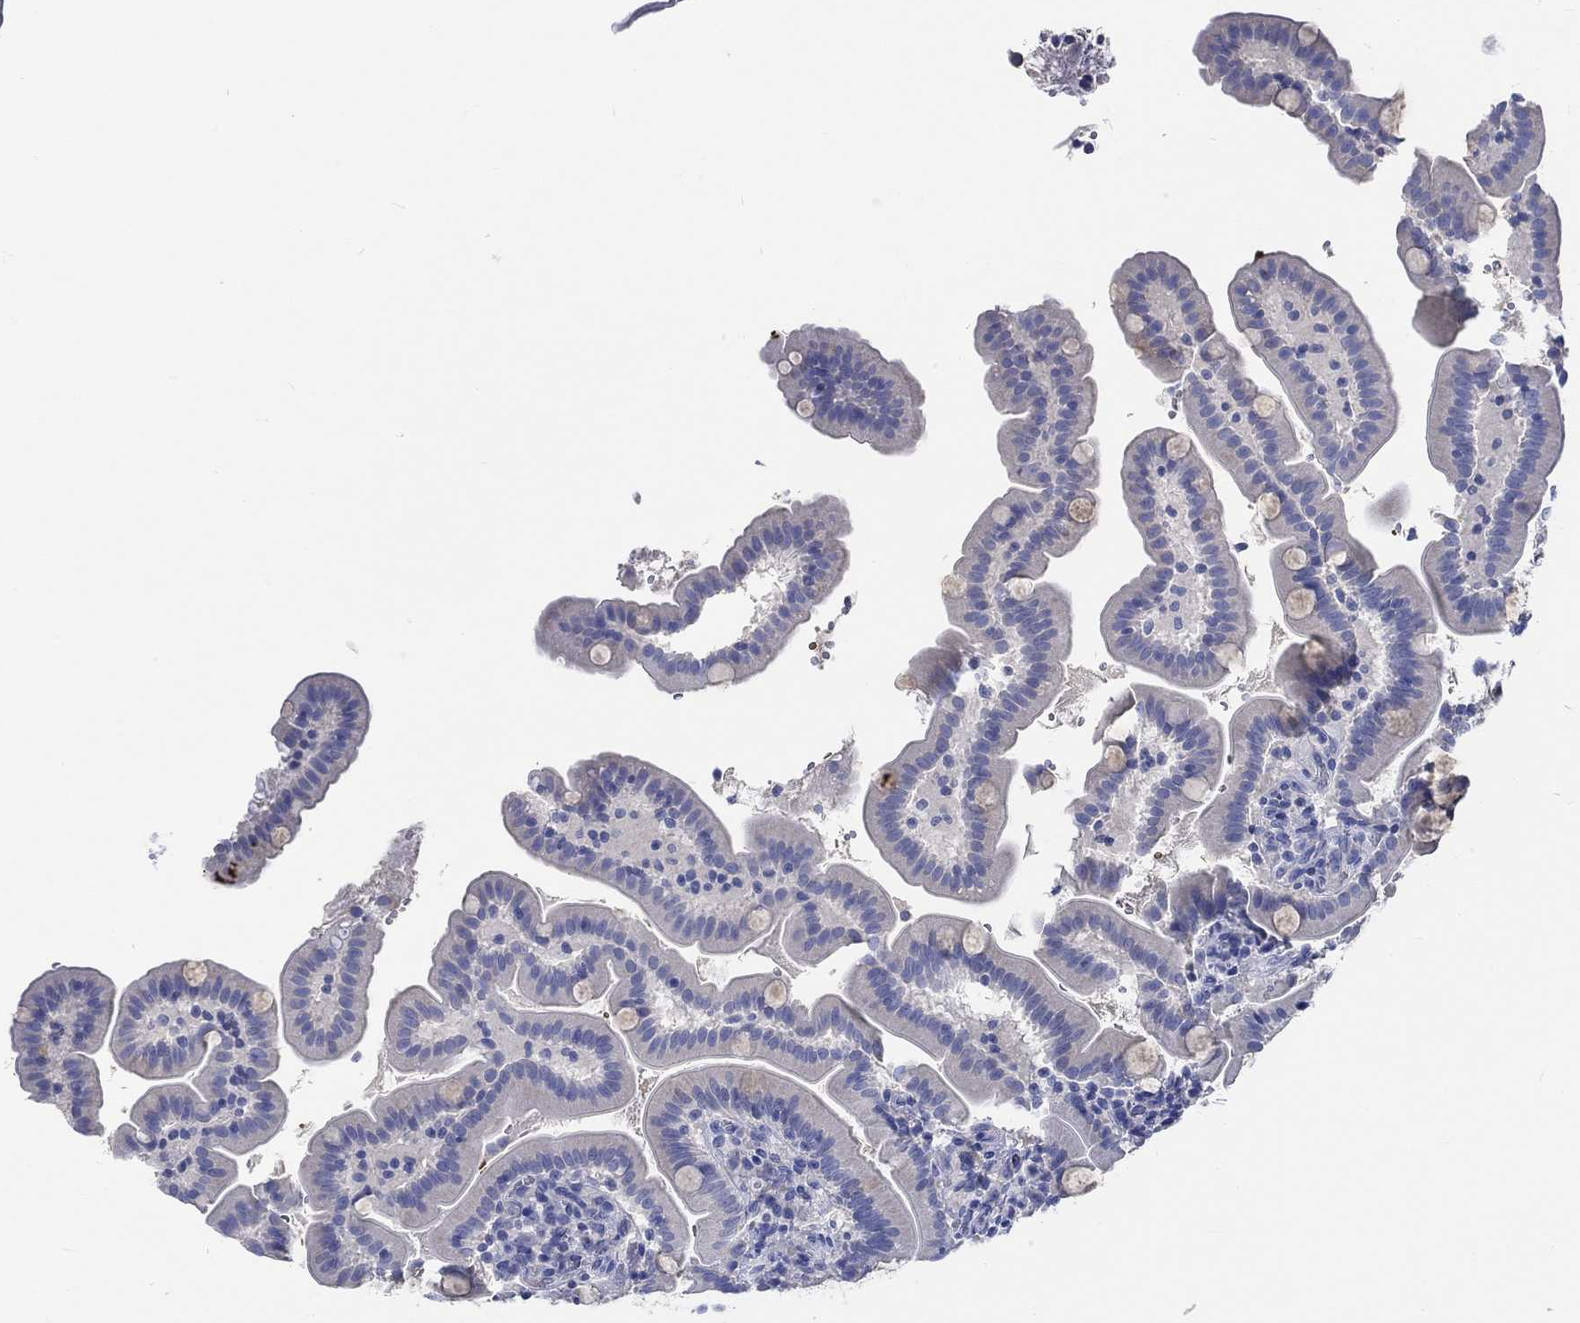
{"staining": {"intensity": "negative", "quantity": "none", "location": "none"}, "tissue": "small intestine", "cell_type": "Glandular cells", "image_type": "normal", "snomed": [{"axis": "morphology", "description": "Normal tissue, NOS"}, {"axis": "topography", "description": "Small intestine"}], "caption": "DAB (3,3'-diaminobenzidine) immunohistochemical staining of benign human small intestine exhibits no significant staining in glandular cells.", "gene": "KCNA1", "patient": {"sex": "female", "age": 44}}